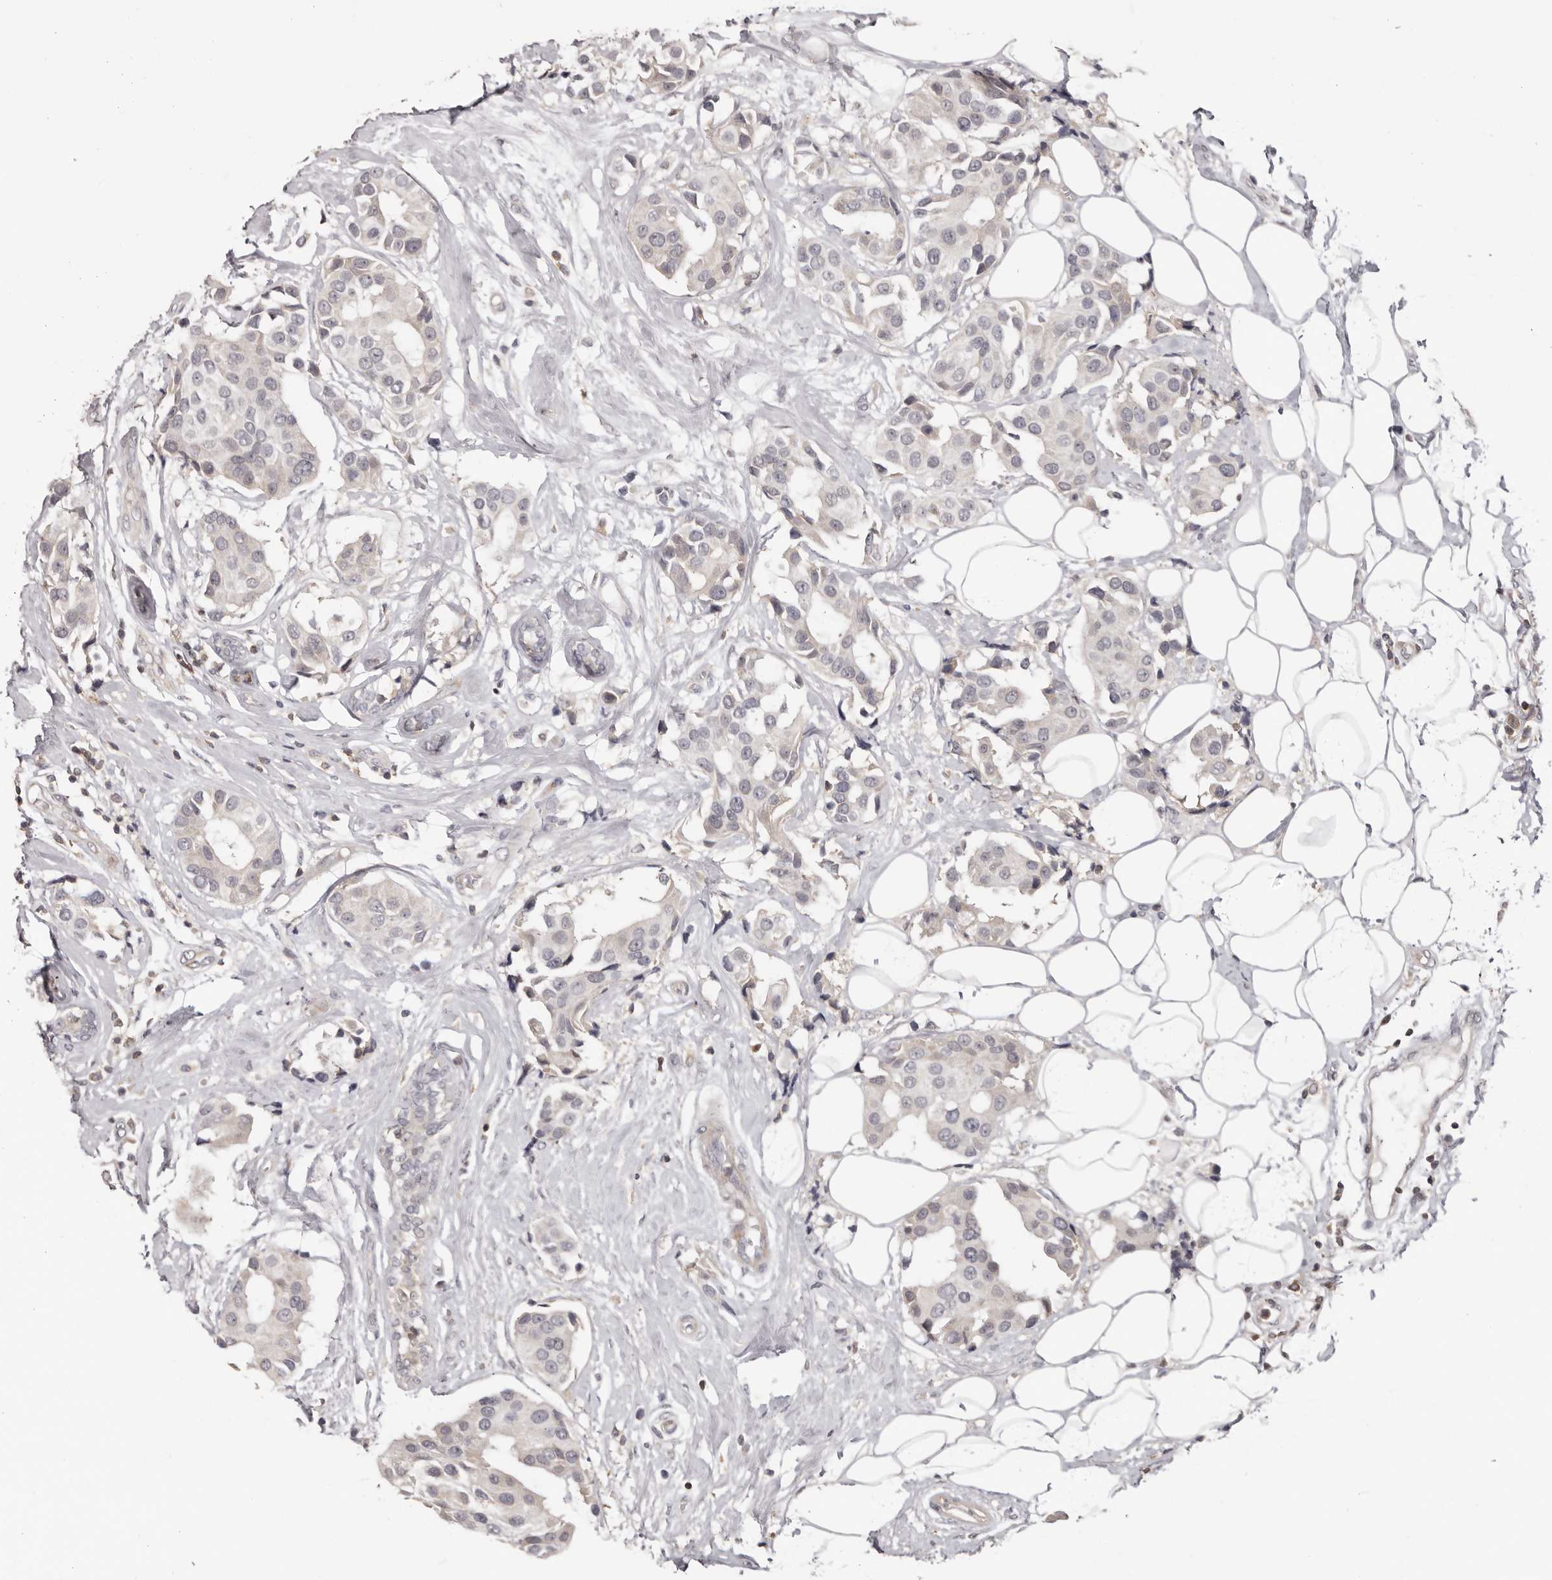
{"staining": {"intensity": "negative", "quantity": "none", "location": "none"}, "tissue": "breast cancer", "cell_type": "Tumor cells", "image_type": "cancer", "snomed": [{"axis": "morphology", "description": "Normal tissue, NOS"}, {"axis": "morphology", "description": "Duct carcinoma"}, {"axis": "topography", "description": "Breast"}], "caption": "DAB (3,3'-diaminobenzidine) immunohistochemical staining of breast intraductal carcinoma shows no significant expression in tumor cells.", "gene": "ANKRD44", "patient": {"sex": "female", "age": 39}}